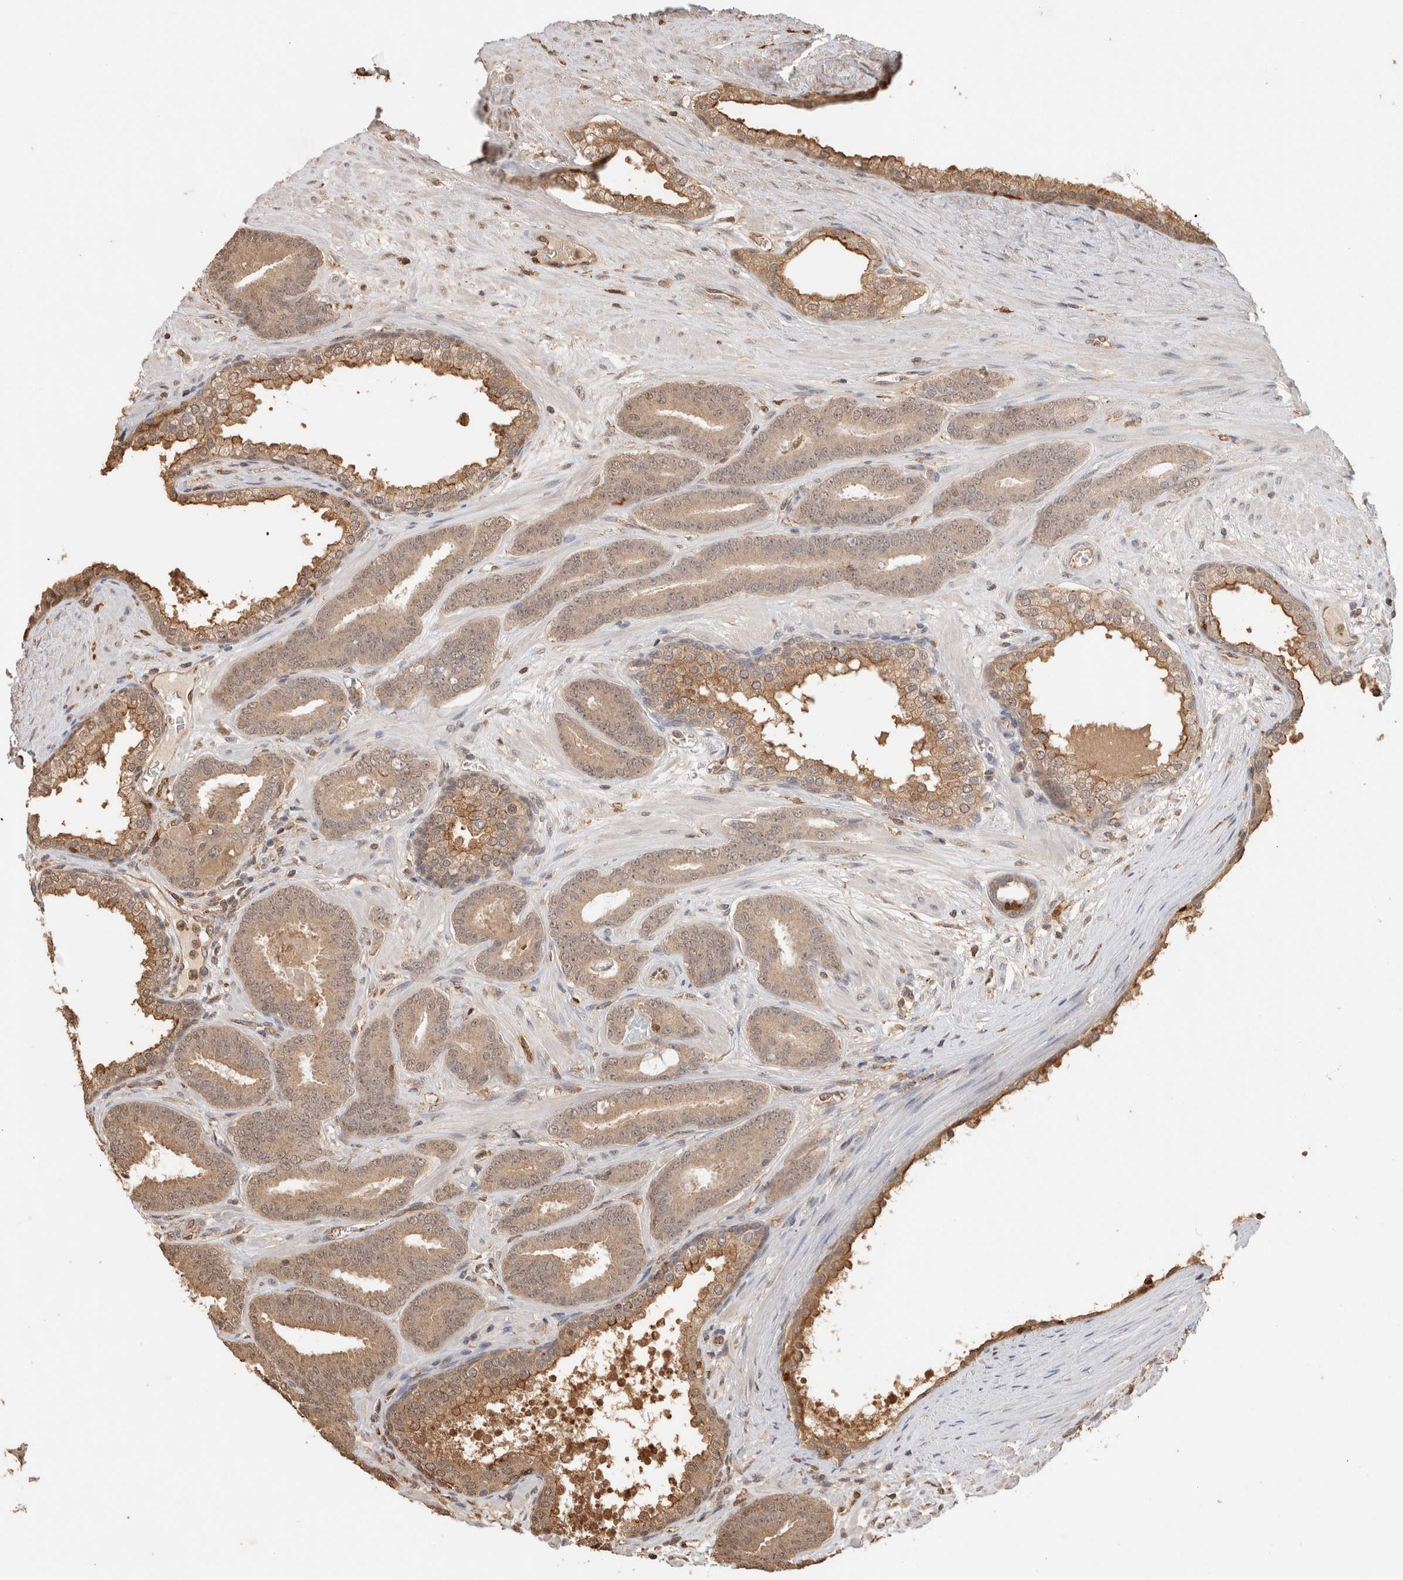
{"staining": {"intensity": "moderate", "quantity": ">75%", "location": "cytoplasmic/membranous,nuclear"}, "tissue": "prostate cancer", "cell_type": "Tumor cells", "image_type": "cancer", "snomed": [{"axis": "morphology", "description": "Adenocarcinoma, Low grade"}, {"axis": "topography", "description": "Prostate"}], "caption": "Immunohistochemical staining of human prostate low-grade adenocarcinoma demonstrates medium levels of moderate cytoplasmic/membranous and nuclear positivity in about >75% of tumor cells. The staining was performed using DAB (3,3'-diaminobenzidine) to visualize the protein expression in brown, while the nuclei were stained in blue with hematoxylin (Magnification: 20x).", "gene": "YWHAH", "patient": {"sex": "male", "age": 62}}